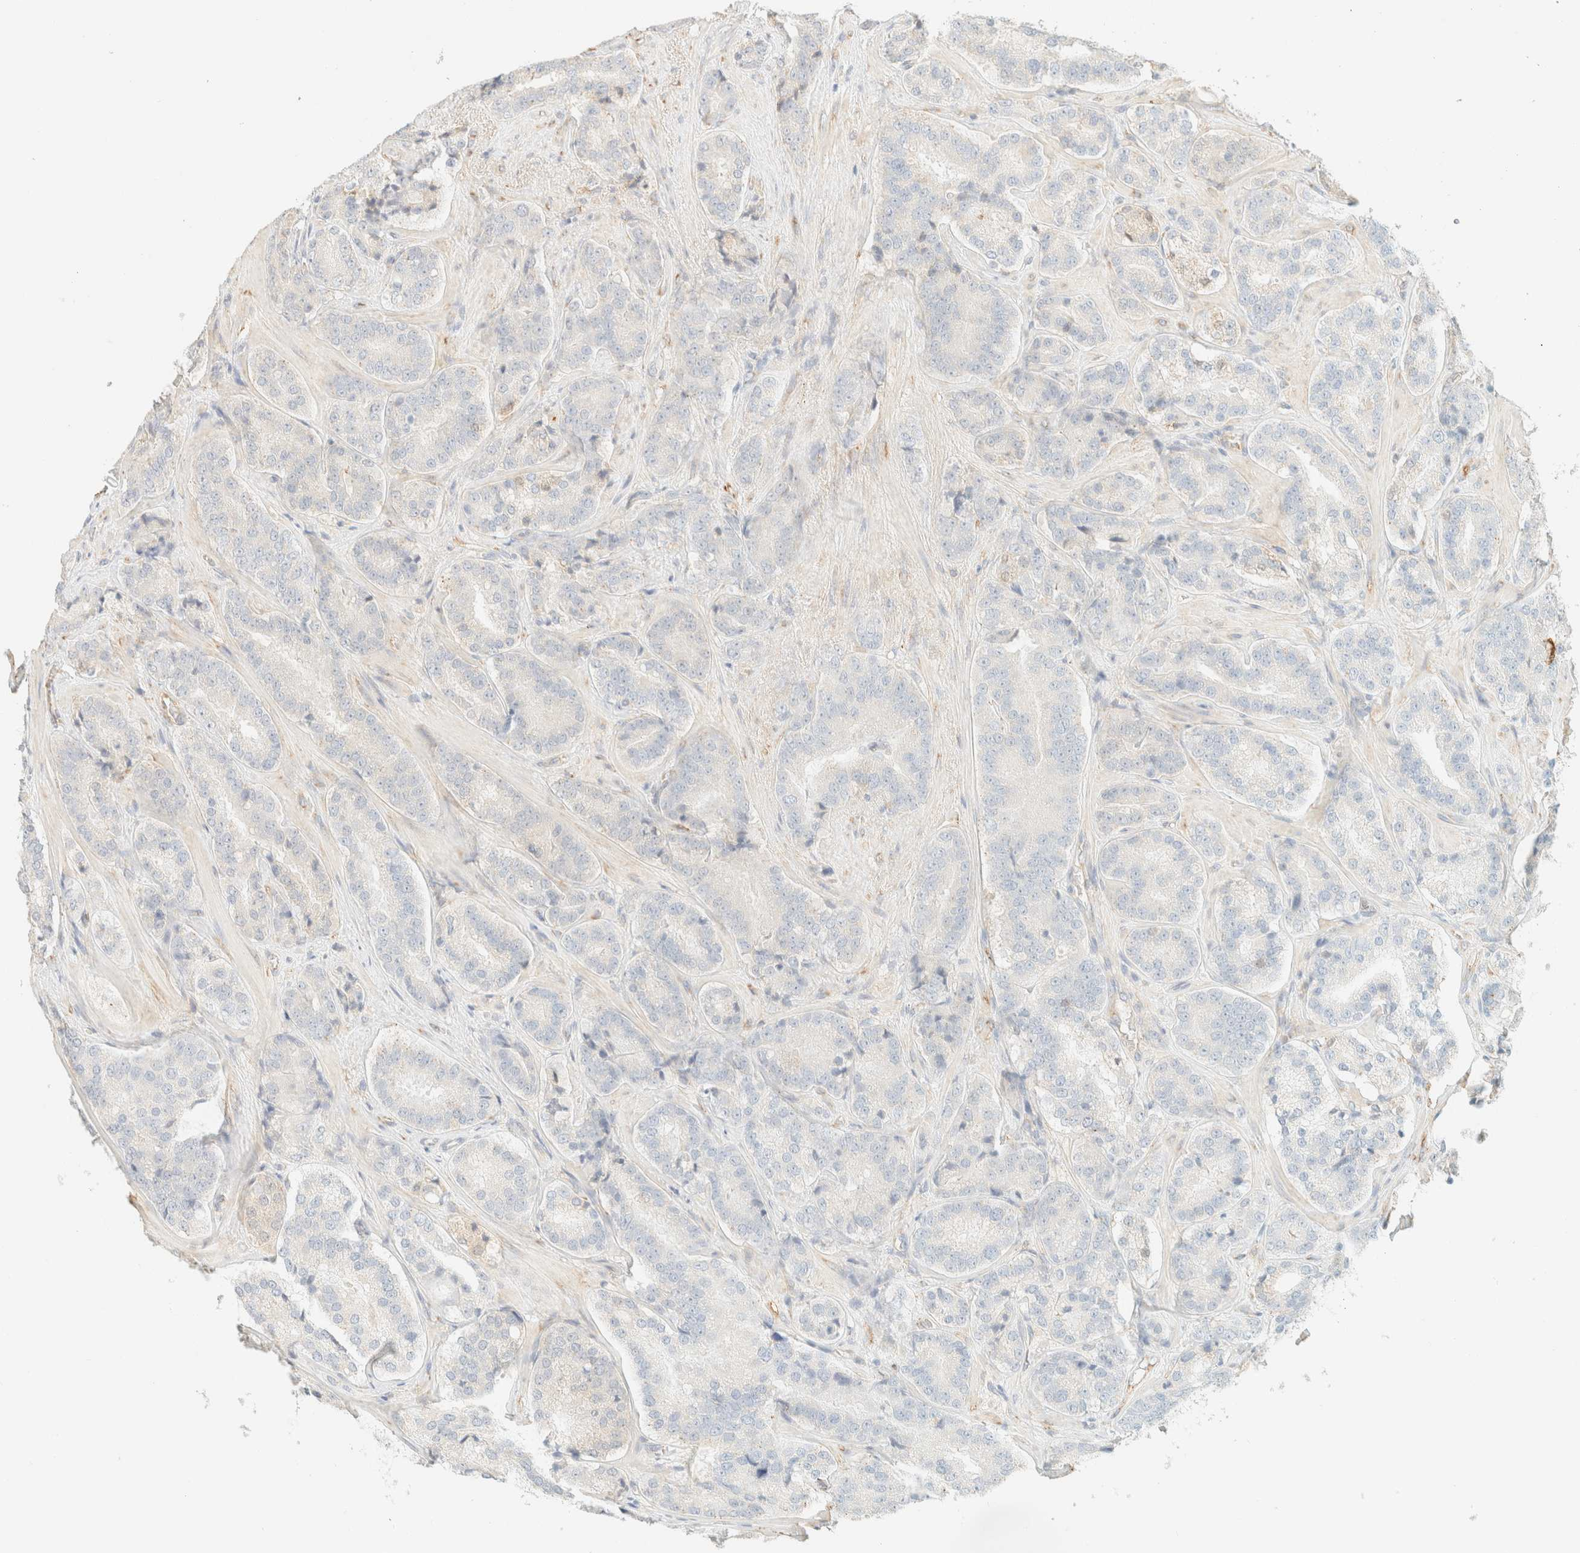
{"staining": {"intensity": "negative", "quantity": "none", "location": "none"}, "tissue": "prostate cancer", "cell_type": "Tumor cells", "image_type": "cancer", "snomed": [{"axis": "morphology", "description": "Adenocarcinoma, High grade"}, {"axis": "topography", "description": "Prostate"}], "caption": "This is an immunohistochemistry (IHC) image of prostate high-grade adenocarcinoma. There is no positivity in tumor cells.", "gene": "SPARCL1", "patient": {"sex": "male", "age": 60}}